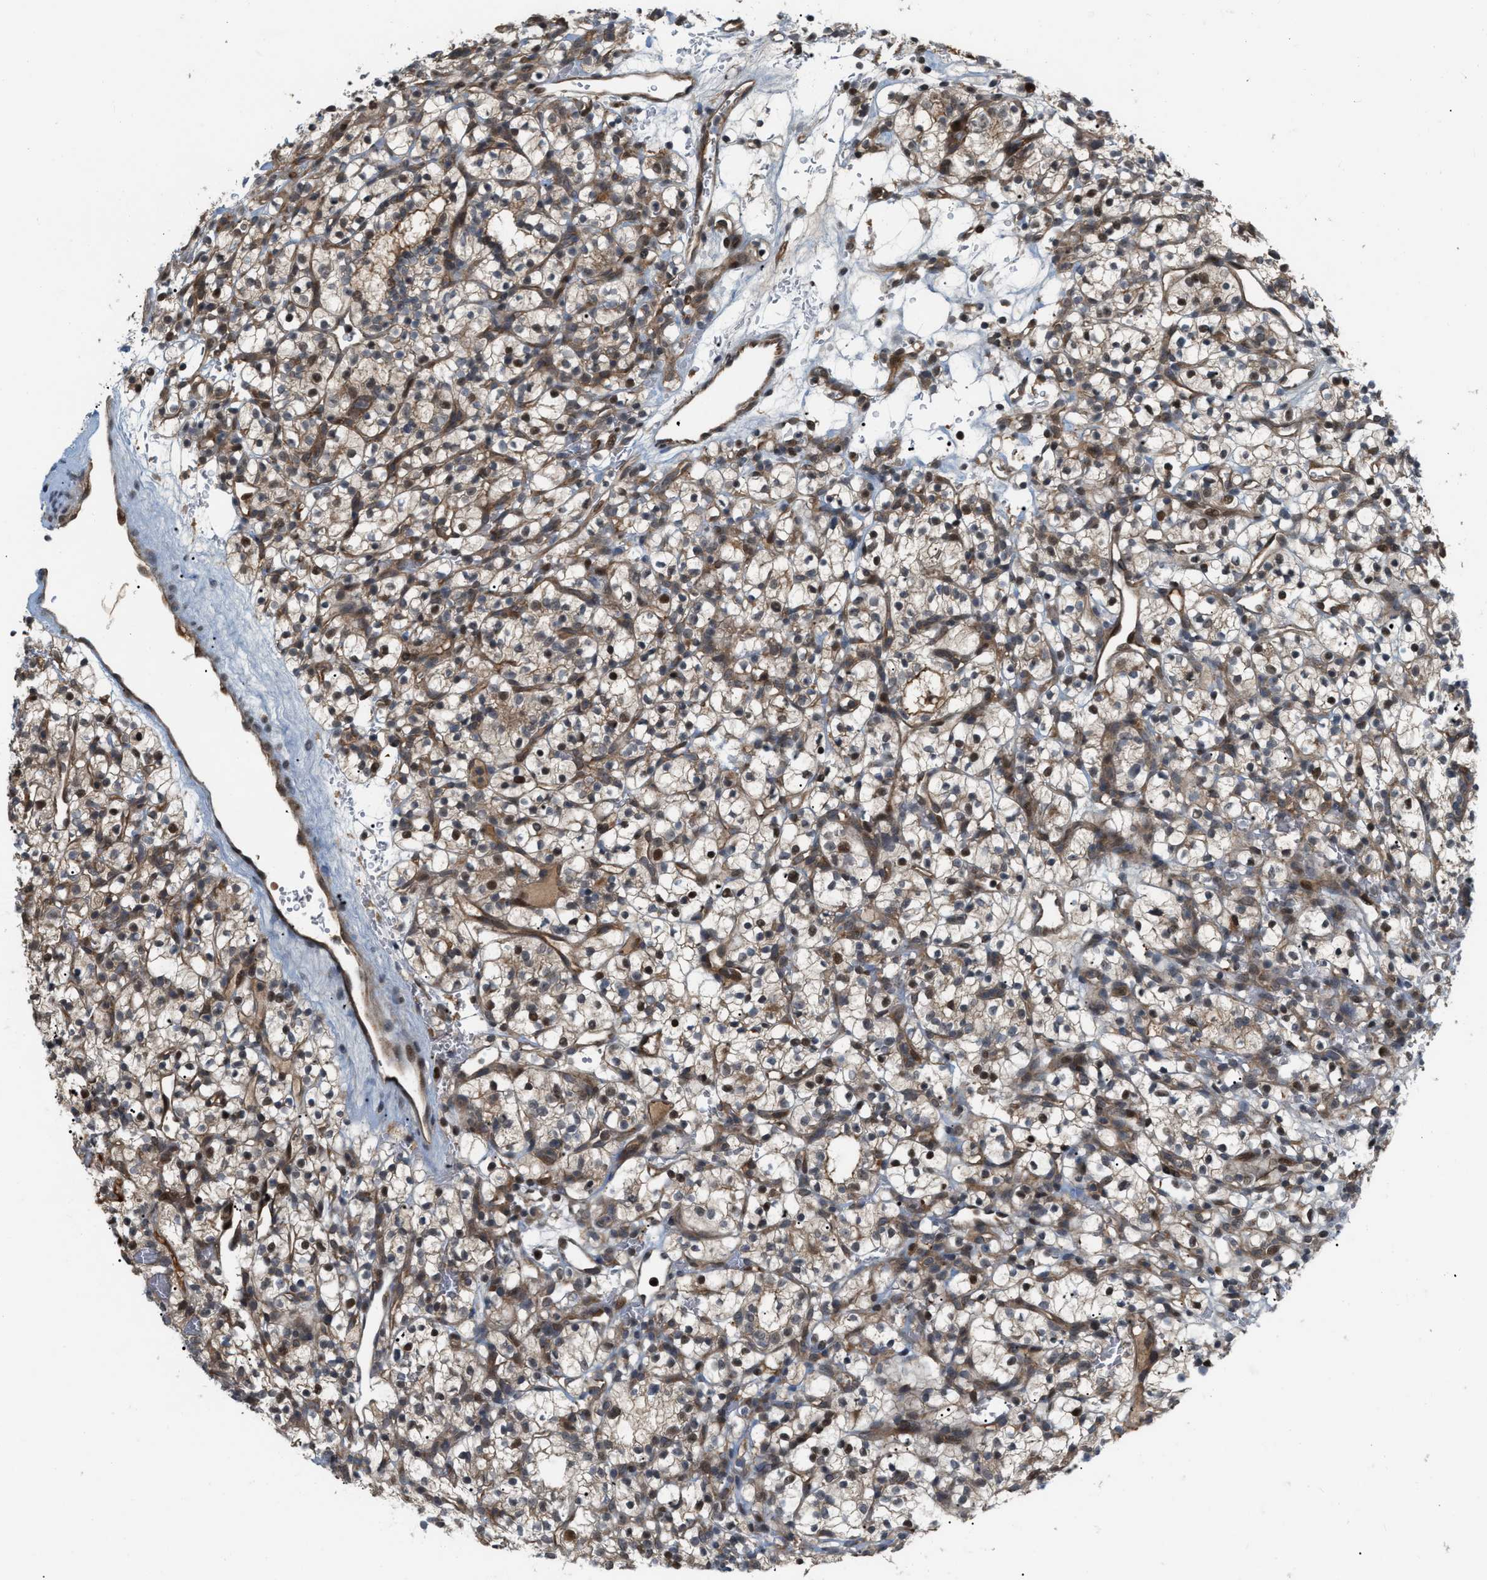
{"staining": {"intensity": "moderate", "quantity": ">75%", "location": "cytoplasmic/membranous,nuclear"}, "tissue": "renal cancer", "cell_type": "Tumor cells", "image_type": "cancer", "snomed": [{"axis": "morphology", "description": "Adenocarcinoma, NOS"}, {"axis": "topography", "description": "Kidney"}], "caption": "Renal cancer (adenocarcinoma) stained with a protein marker exhibits moderate staining in tumor cells.", "gene": "RFFL", "patient": {"sex": "female", "age": 57}}